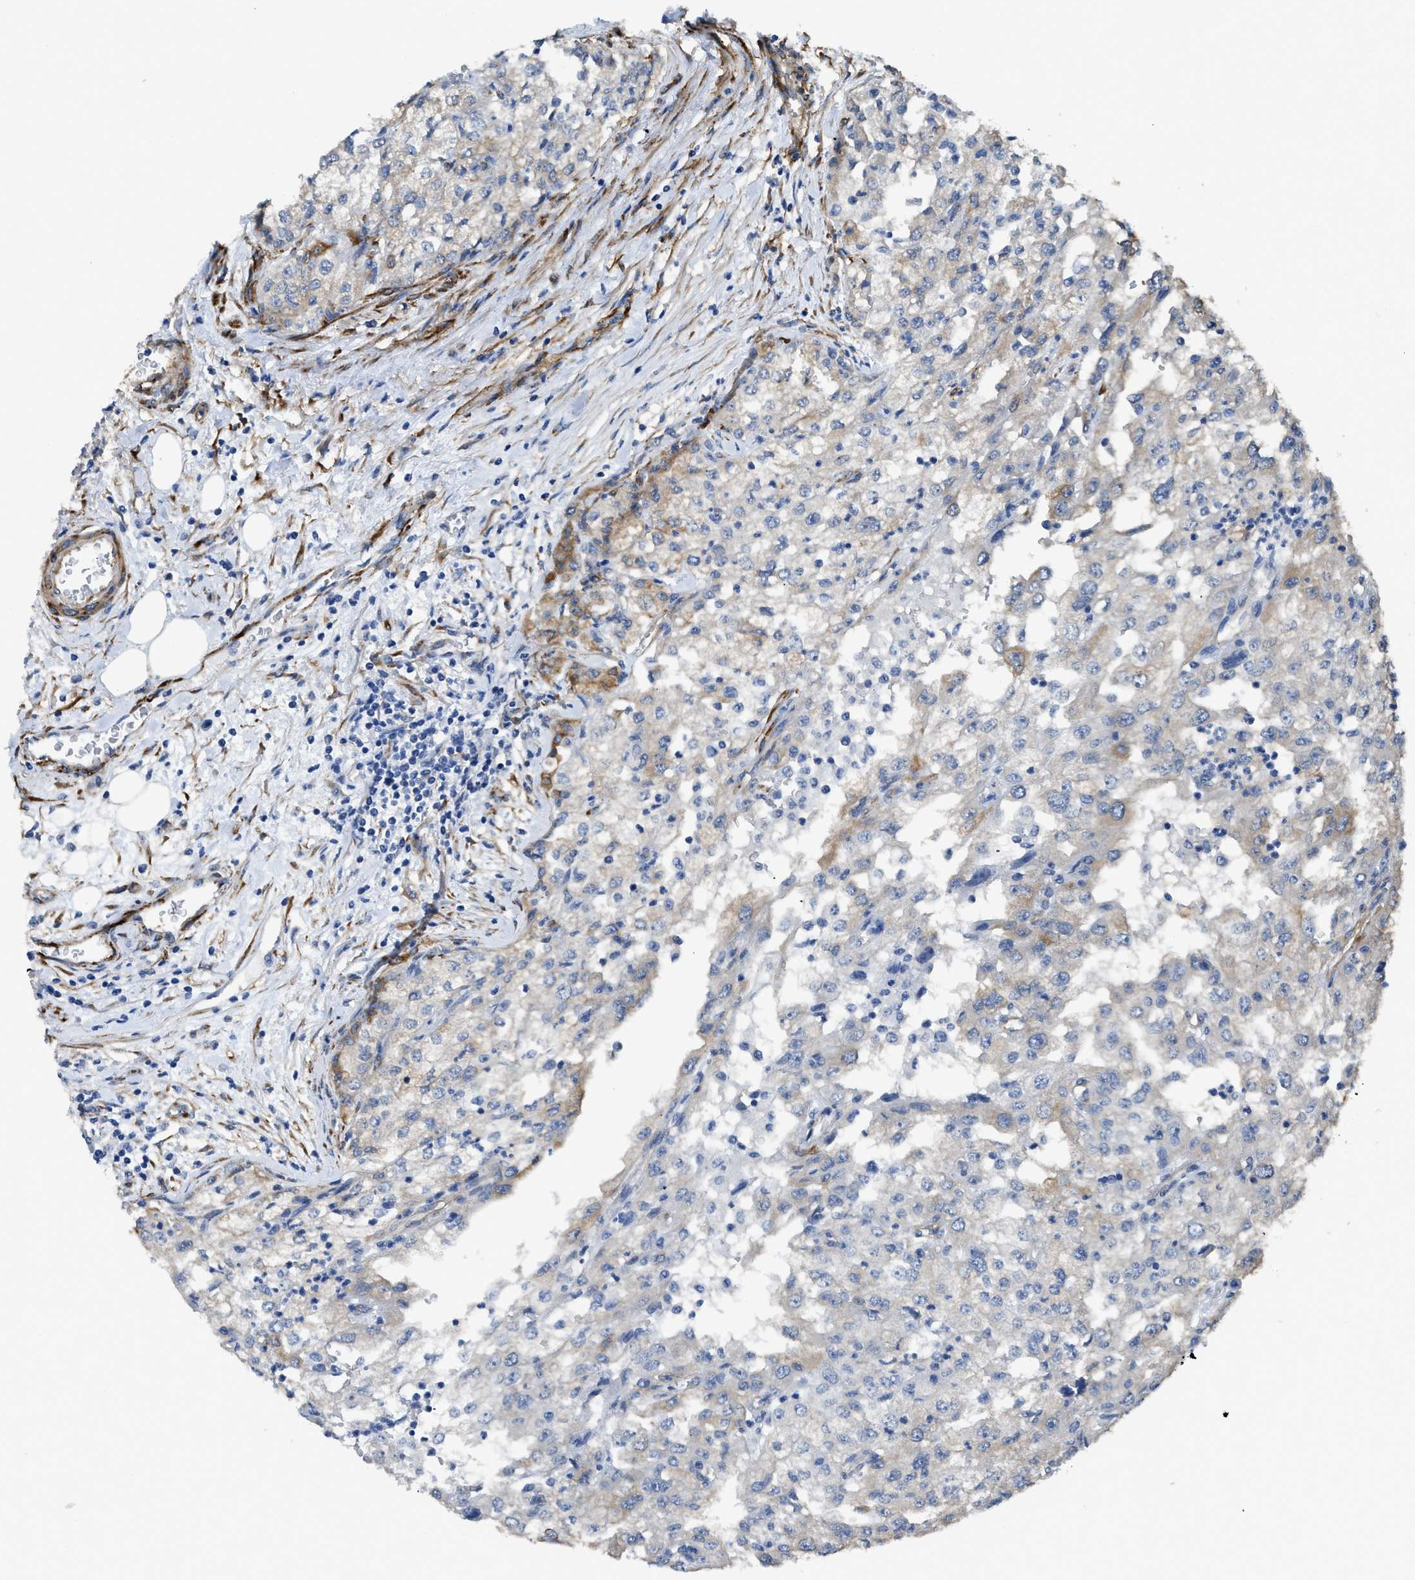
{"staining": {"intensity": "moderate", "quantity": "<25%", "location": "cytoplasmic/membranous"}, "tissue": "renal cancer", "cell_type": "Tumor cells", "image_type": "cancer", "snomed": [{"axis": "morphology", "description": "Adenocarcinoma, NOS"}, {"axis": "topography", "description": "Kidney"}], "caption": "Immunohistochemical staining of renal cancer (adenocarcinoma) demonstrates moderate cytoplasmic/membranous protein positivity in approximately <25% of tumor cells.", "gene": "ZSWIM5", "patient": {"sex": "female", "age": 54}}